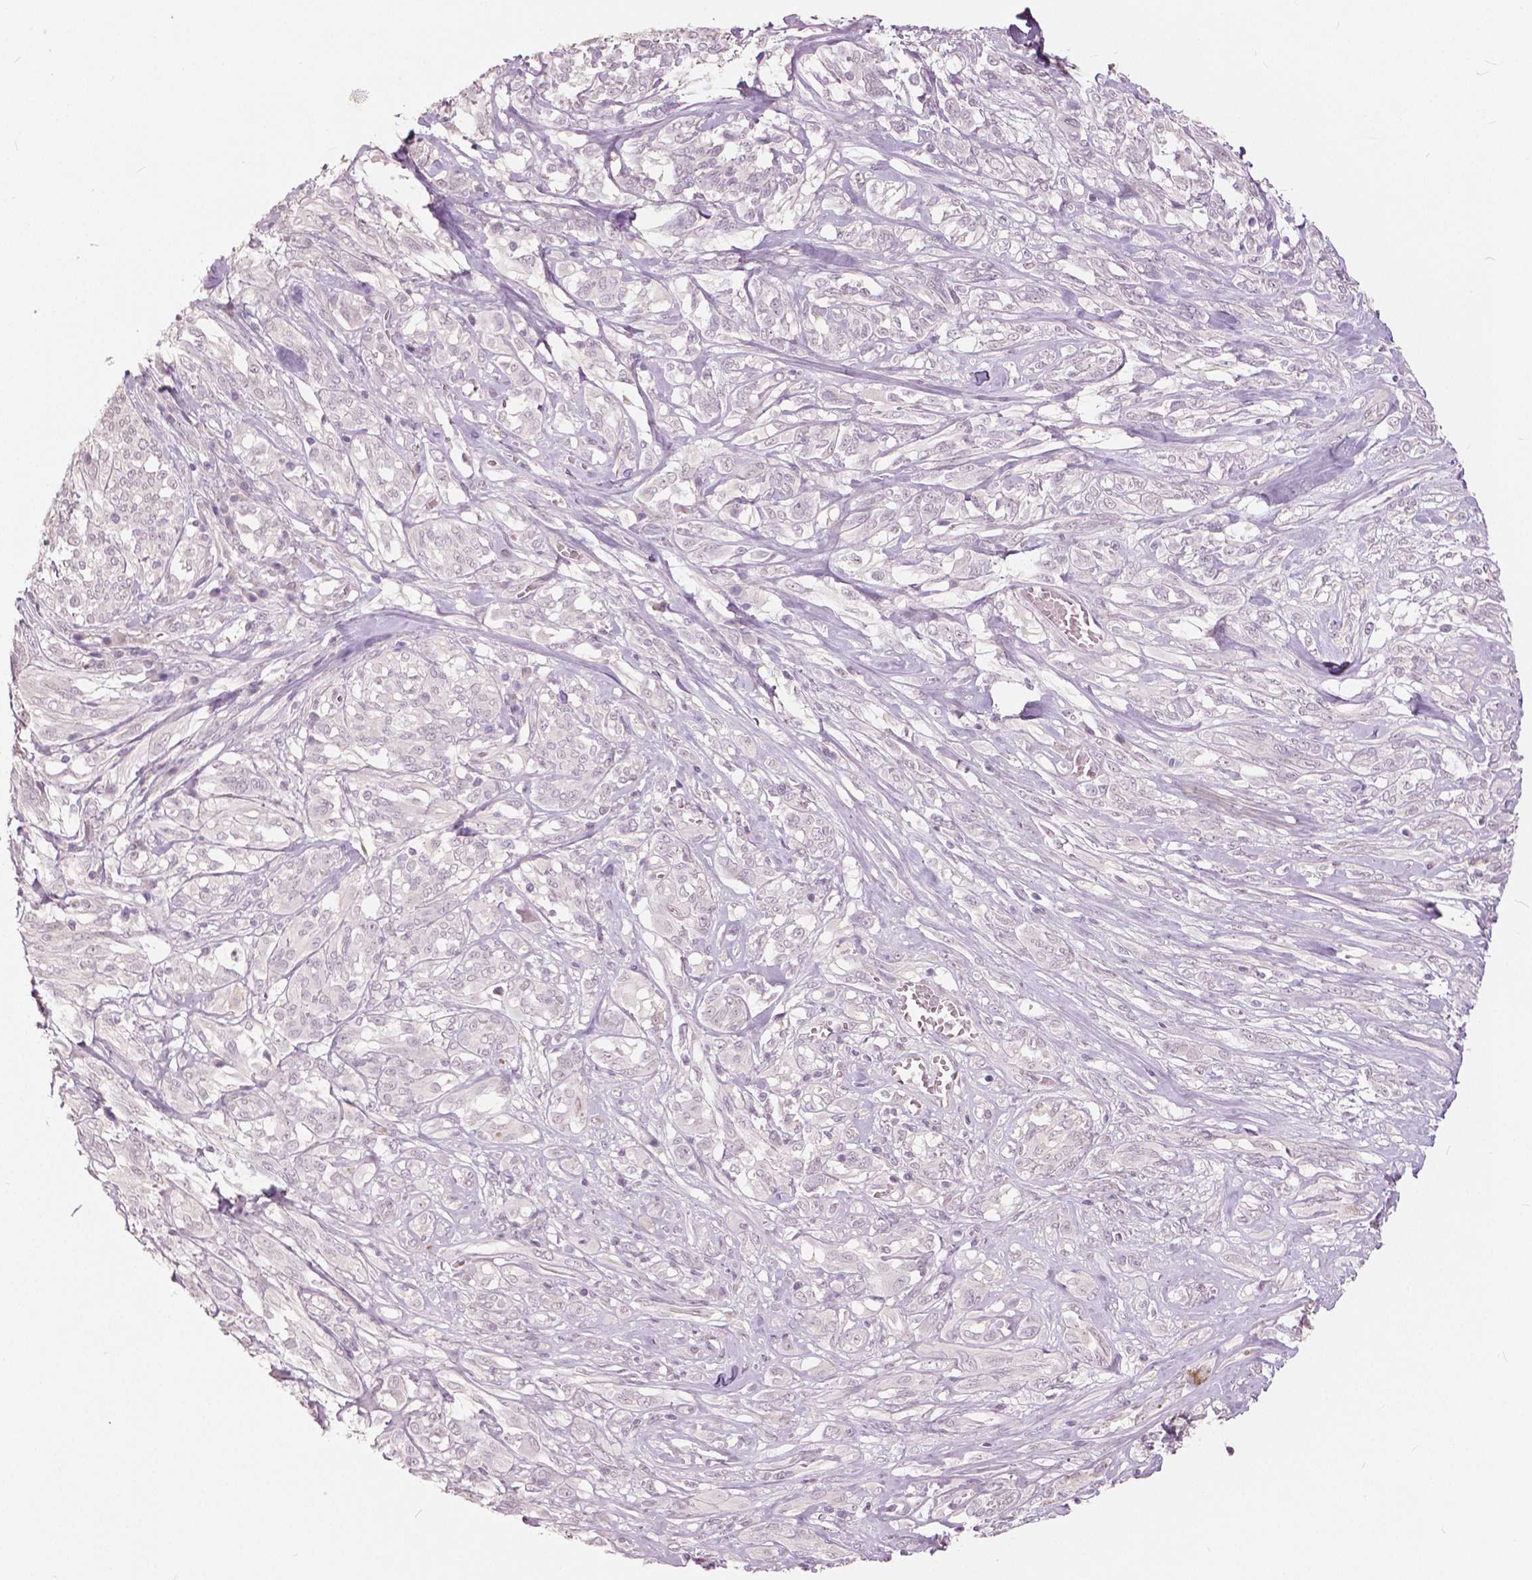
{"staining": {"intensity": "negative", "quantity": "none", "location": "none"}, "tissue": "melanoma", "cell_type": "Tumor cells", "image_type": "cancer", "snomed": [{"axis": "morphology", "description": "Malignant melanoma, NOS"}, {"axis": "topography", "description": "Skin"}], "caption": "IHC histopathology image of neoplastic tissue: malignant melanoma stained with DAB shows no significant protein staining in tumor cells.", "gene": "NANOG", "patient": {"sex": "female", "age": 91}}